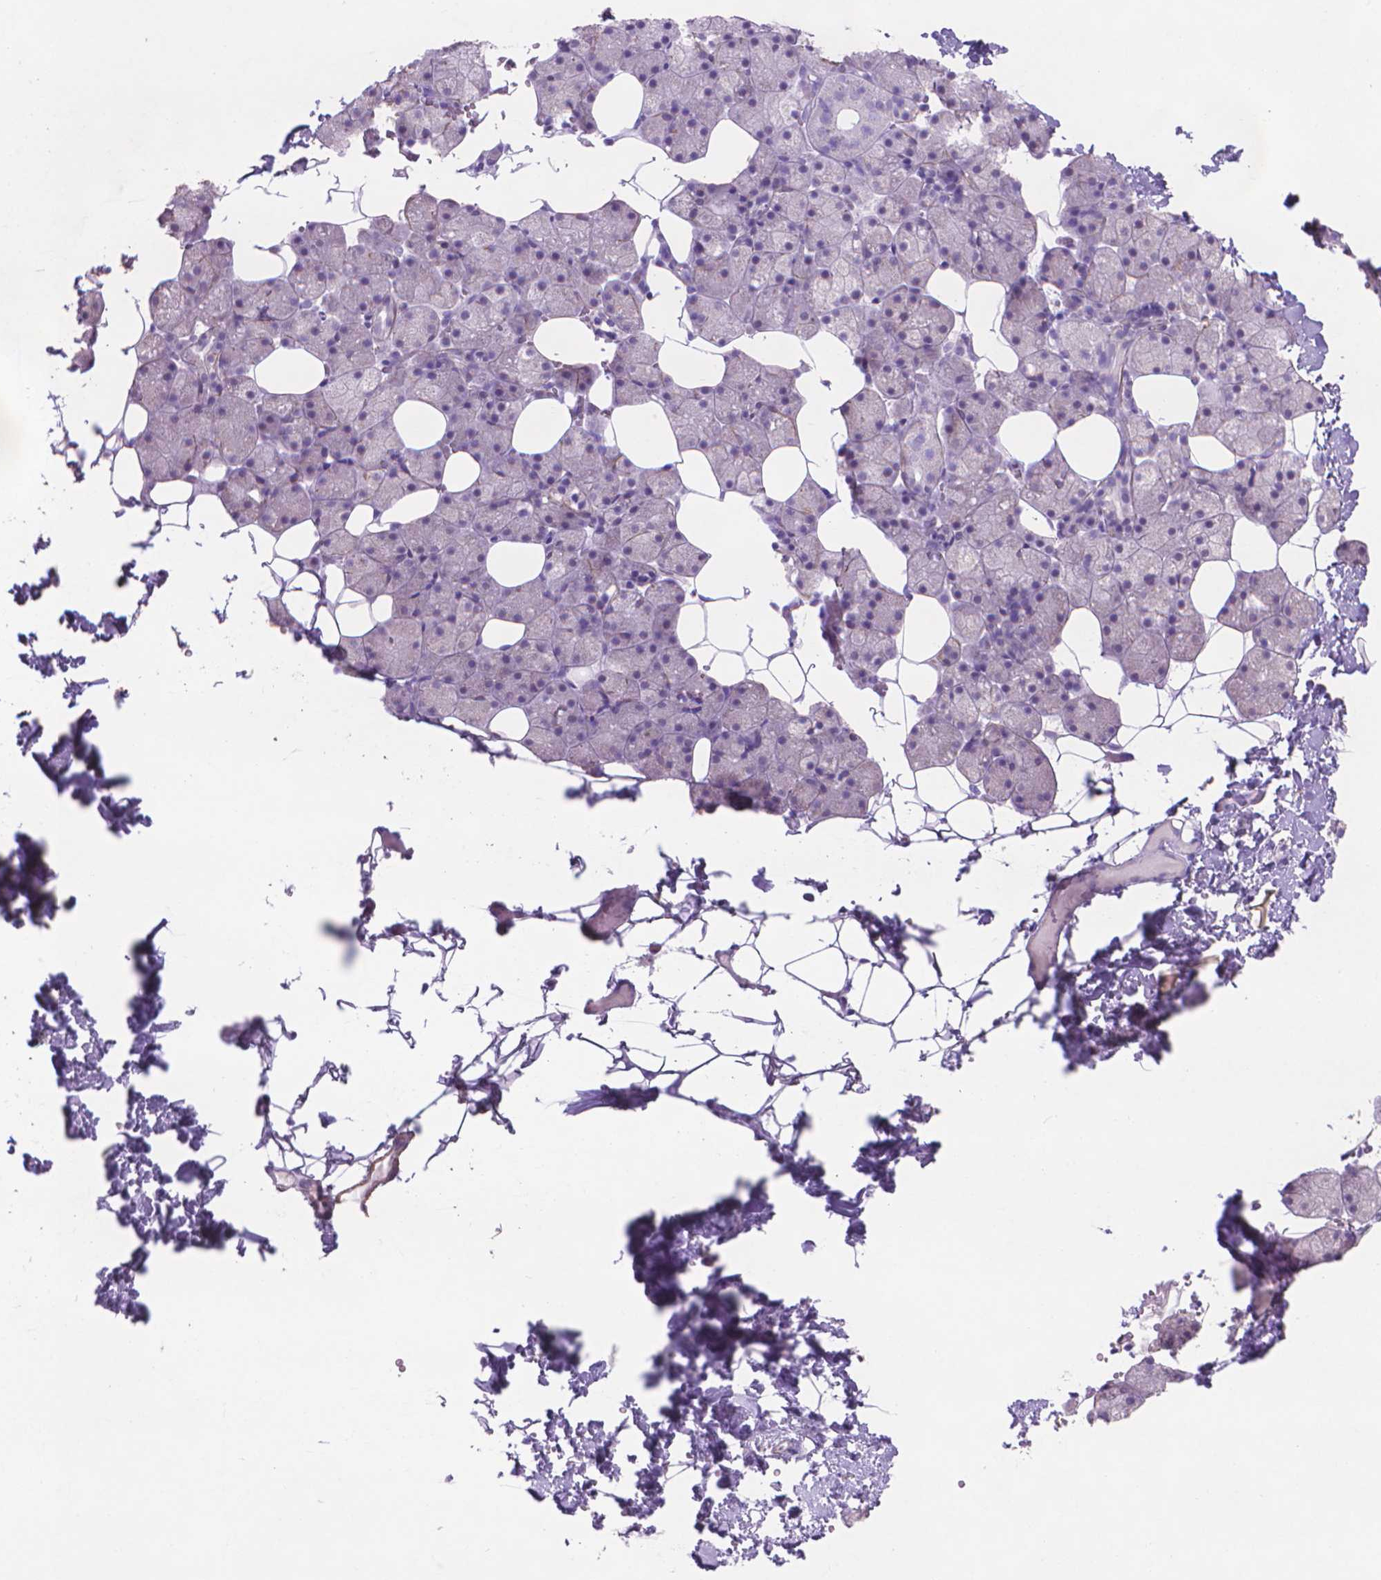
{"staining": {"intensity": "negative", "quantity": "none", "location": "none"}, "tissue": "salivary gland", "cell_type": "Glandular cells", "image_type": "normal", "snomed": [{"axis": "morphology", "description": "Normal tissue, NOS"}, {"axis": "topography", "description": "Salivary gland"}], "caption": "This is an IHC micrograph of normal salivary gland. There is no expression in glandular cells.", "gene": "AQP10", "patient": {"sex": "male", "age": 38}}